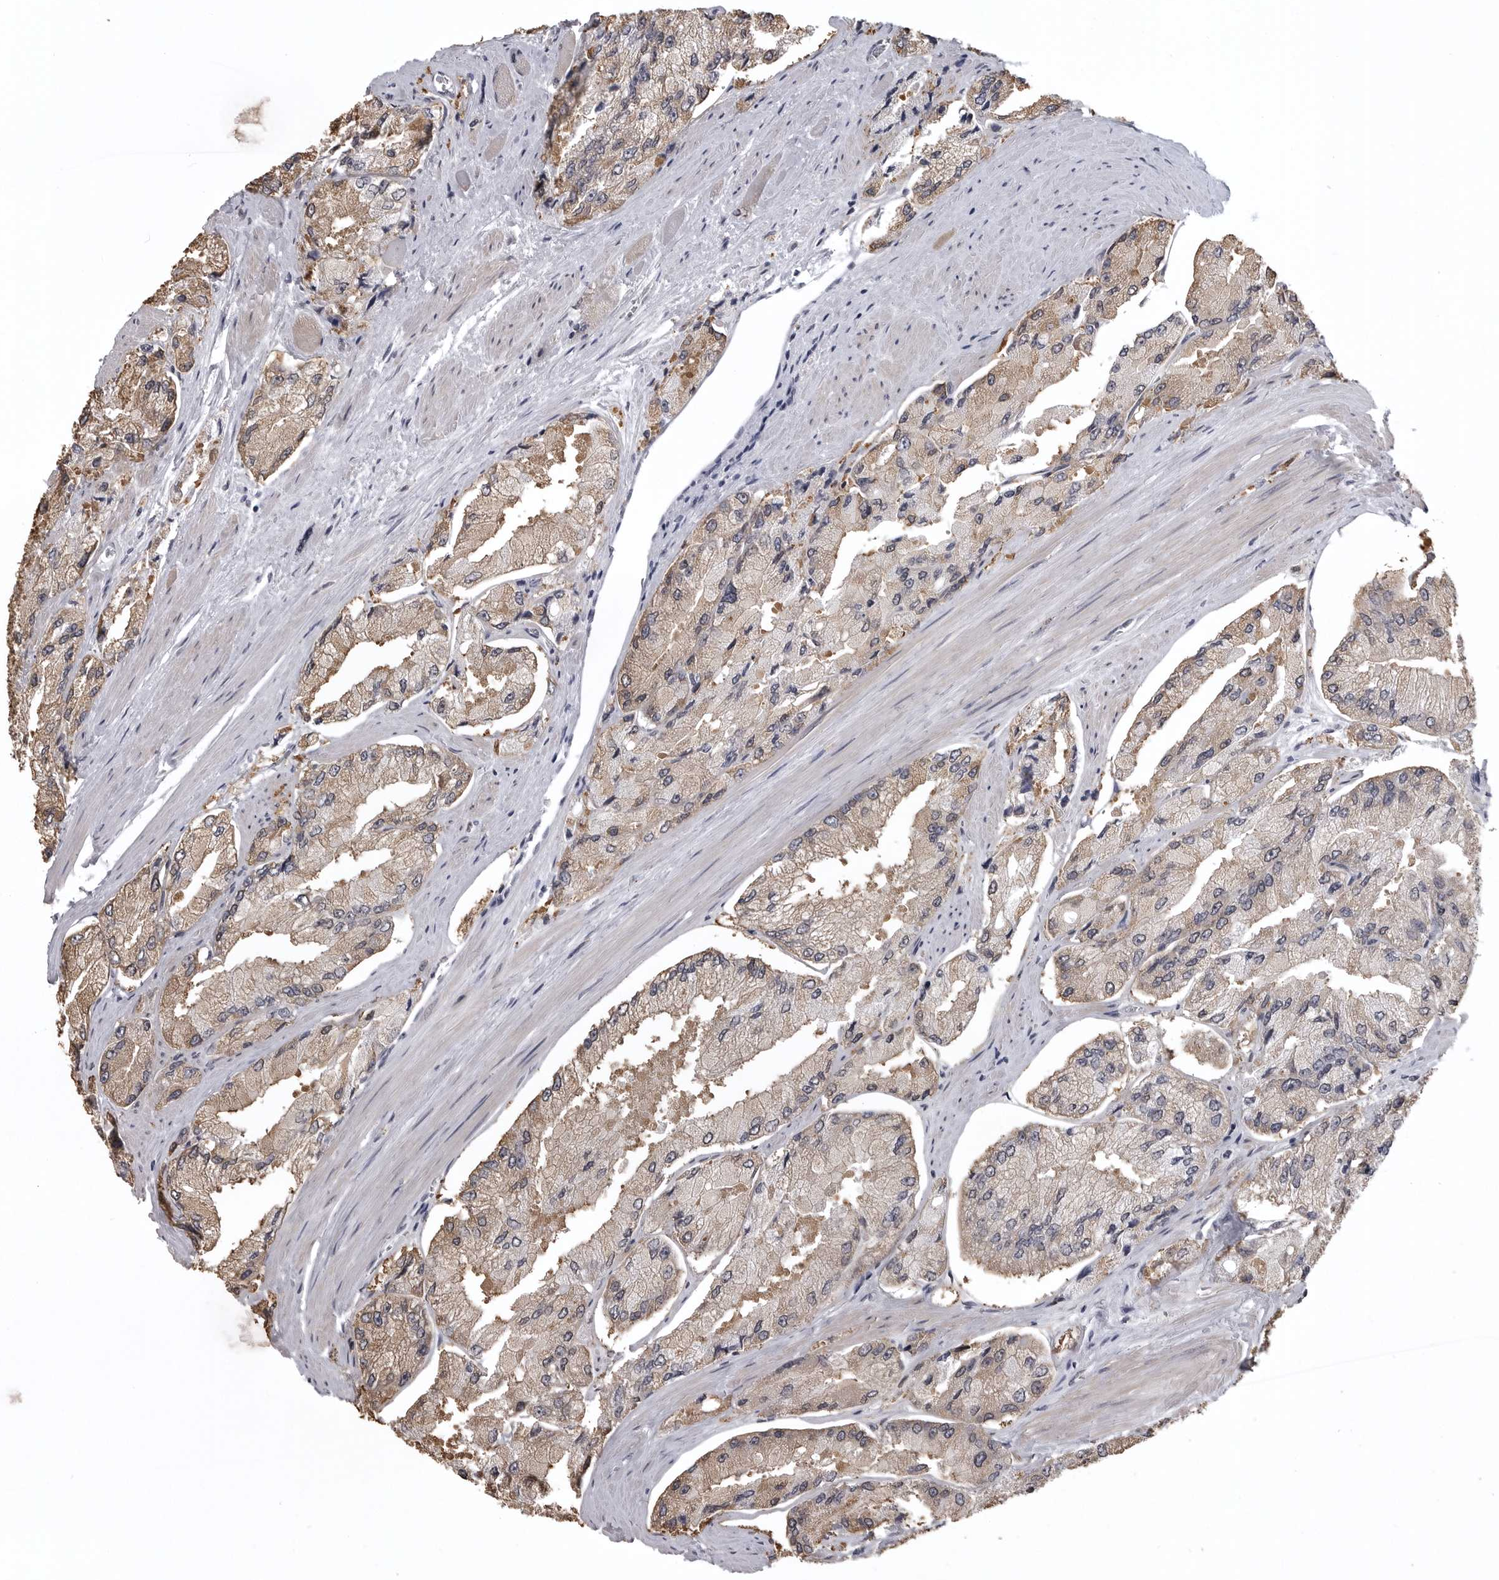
{"staining": {"intensity": "weak", "quantity": "25%-75%", "location": "cytoplasmic/membranous"}, "tissue": "prostate cancer", "cell_type": "Tumor cells", "image_type": "cancer", "snomed": [{"axis": "morphology", "description": "Adenocarcinoma, High grade"}, {"axis": "topography", "description": "Prostate"}], "caption": "Prostate cancer (adenocarcinoma (high-grade)) stained with DAB IHC reveals low levels of weak cytoplasmic/membranous positivity in about 25%-75% of tumor cells. Using DAB (3,3'-diaminobenzidine) (brown) and hematoxylin (blue) stains, captured at high magnification using brightfield microscopy.", "gene": "SNX16", "patient": {"sex": "male", "age": 58}}